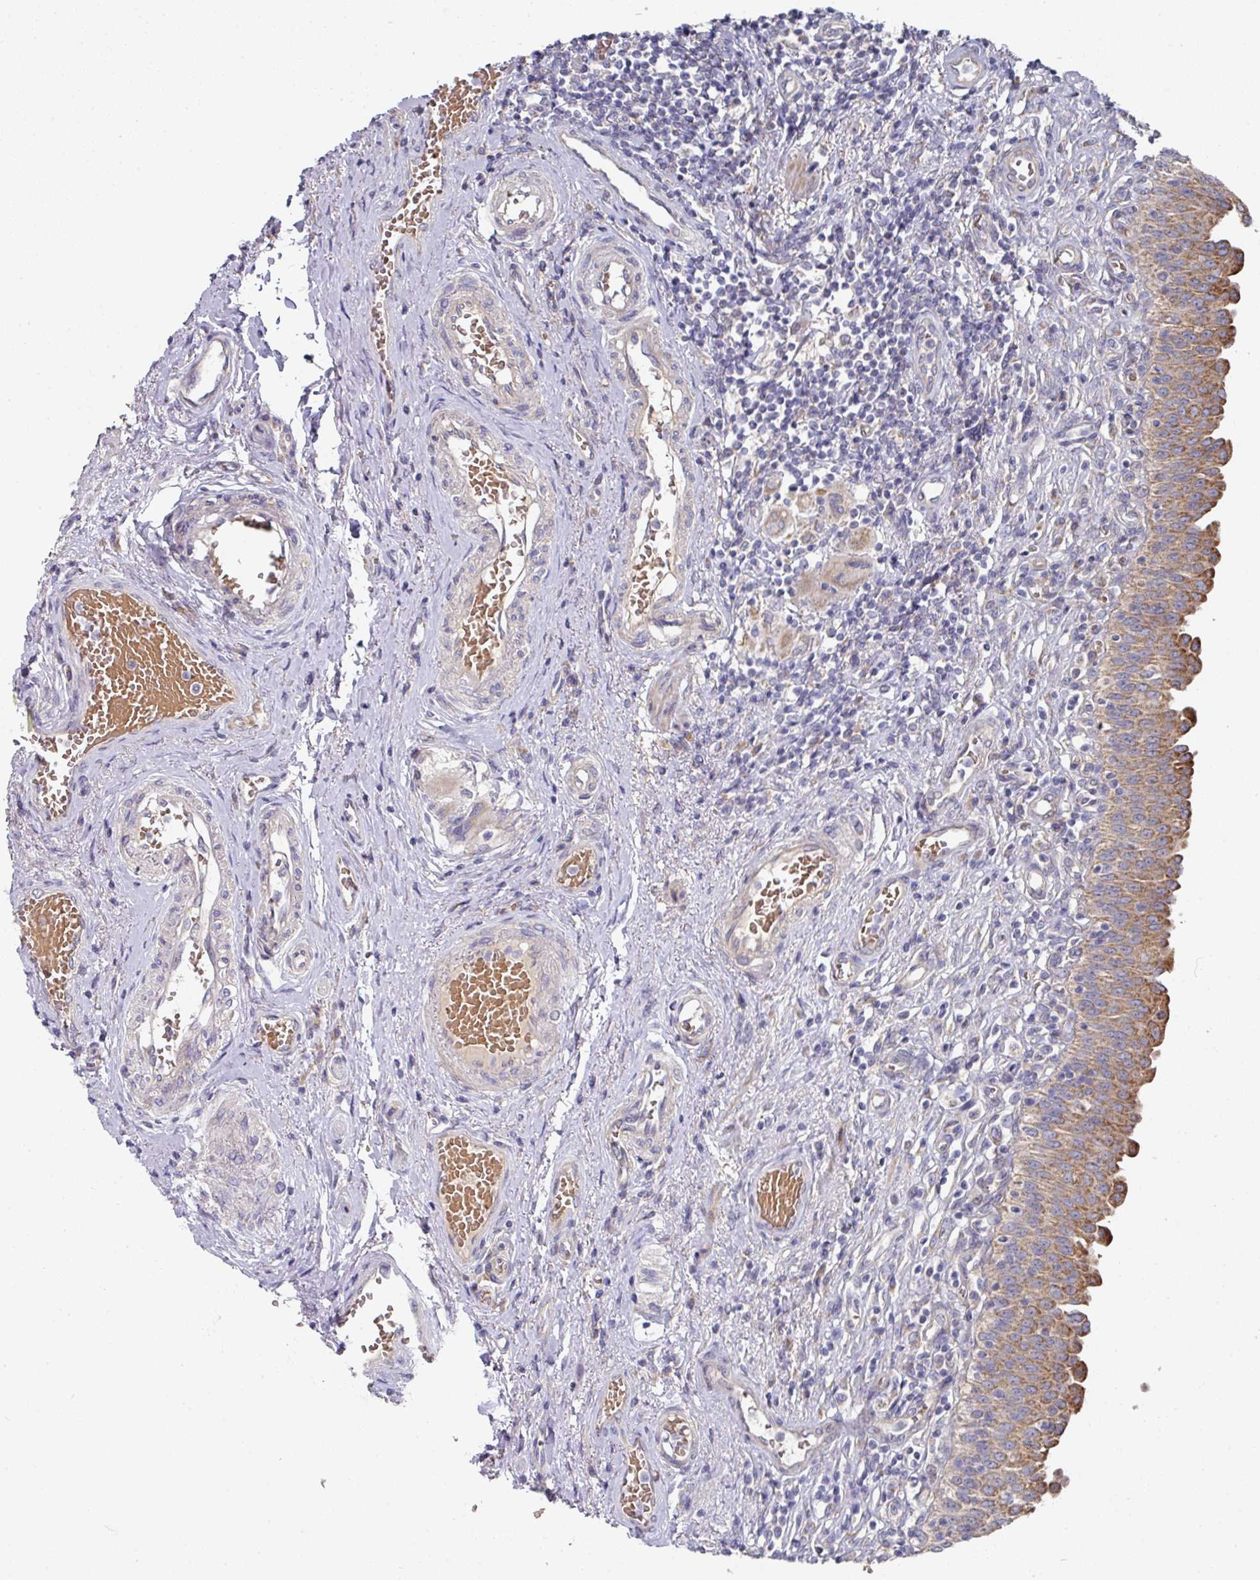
{"staining": {"intensity": "moderate", "quantity": ">75%", "location": "cytoplasmic/membranous"}, "tissue": "urinary bladder", "cell_type": "Urothelial cells", "image_type": "normal", "snomed": [{"axis": "morphology", "description": "Normal tissue, NOS"}, {"axis": "topography", "description": "Urinary bladder"}], "caption": "A brown stain labels moderate cytoplasmic/membranous staining of a protein in urothelial cells of unremarkable urinary bladder. (Brightfield microscopy of DAB IHC at high magnification).", "gene": "PYROXD2", "patient": {"sex": "male", "age": 71}}